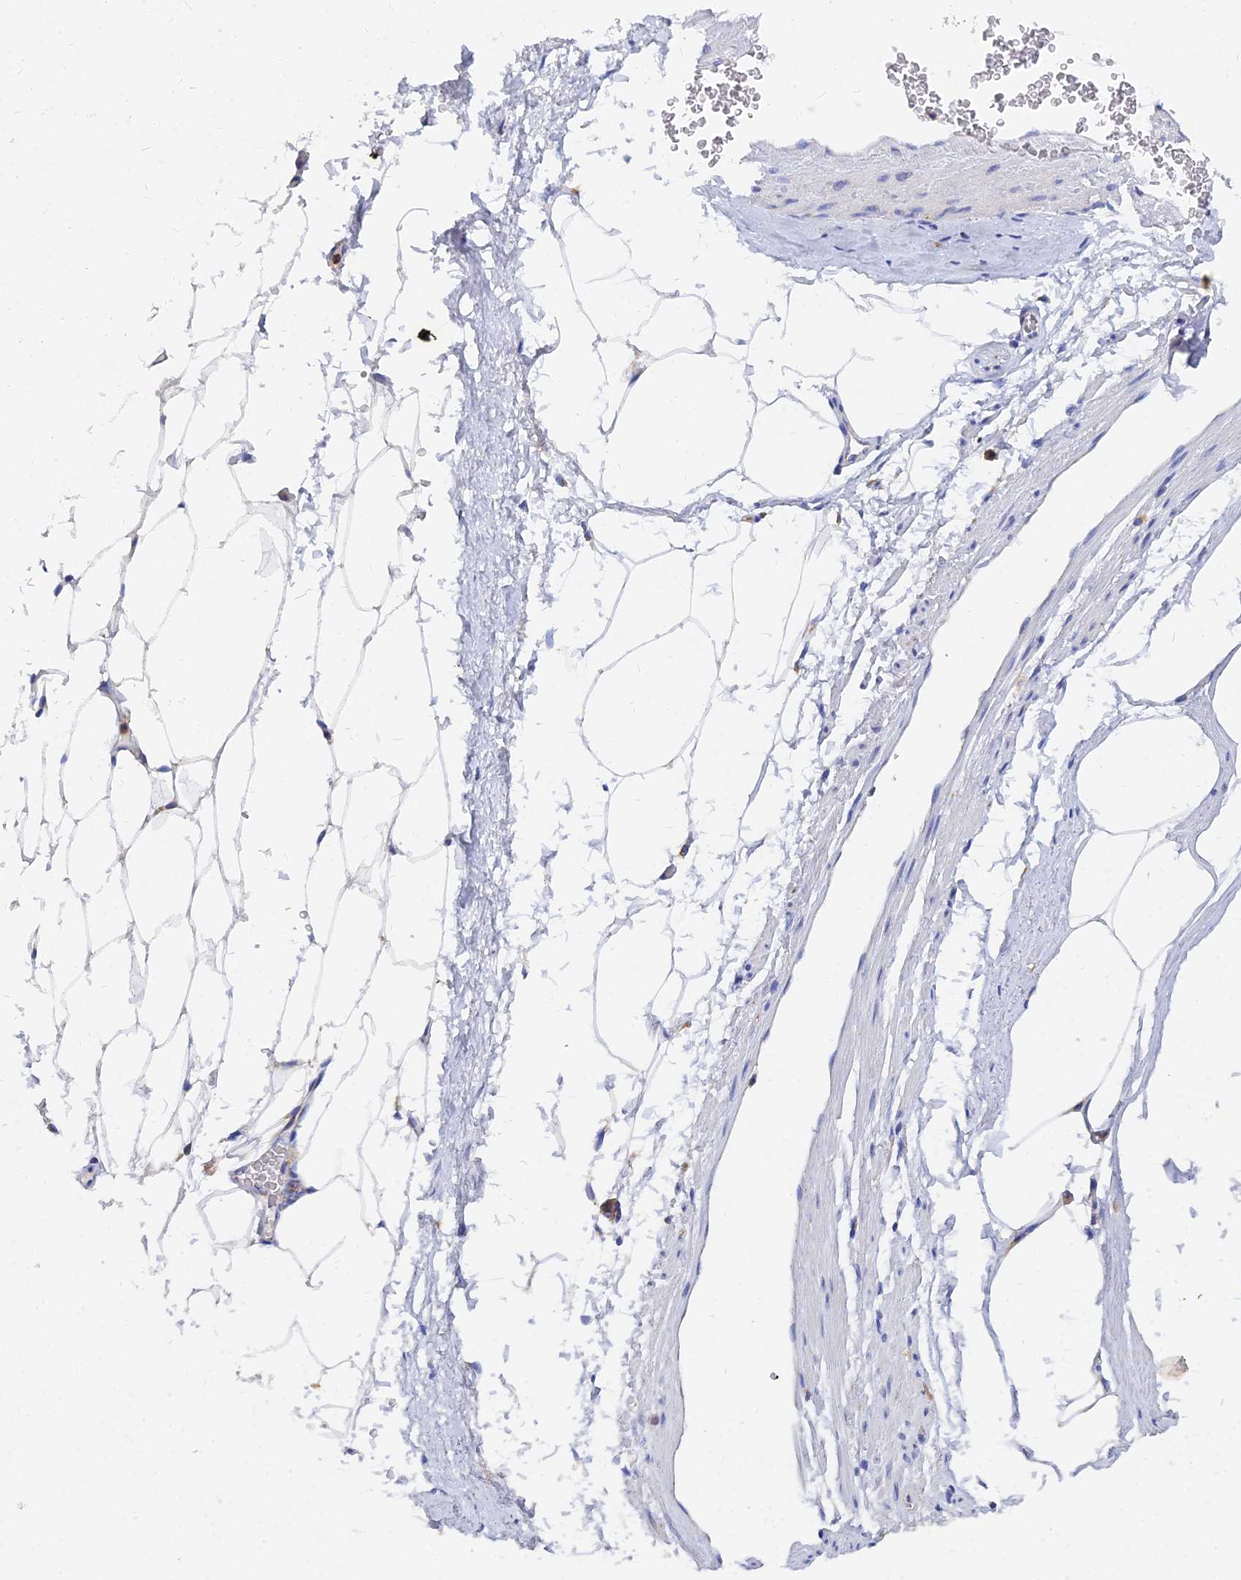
{"staining": {"intensity": "negative", "quantity": "none", "location": "none"}, "tissue": "adipose tissue", "cell_type": "Adipocytes", "image_type": "normal", "snomed": [{"axis": "morphology", "description": "Normal tissue, NOS"}, {"axis": "morphology", "description": "Adenocarcinoma, Low grade"}, {"axis": "topography", "description": "Prostate"}, {"axis": "topography", "description": "Peripheral nerve tissue"}], "caption": "Immunohistochemistry image of normal adipose tissue stained for a protein (brown), which displays no expression in adipocytes.", "gene": "SPNS1", "patient": {"sex": "male", "age": 63}}